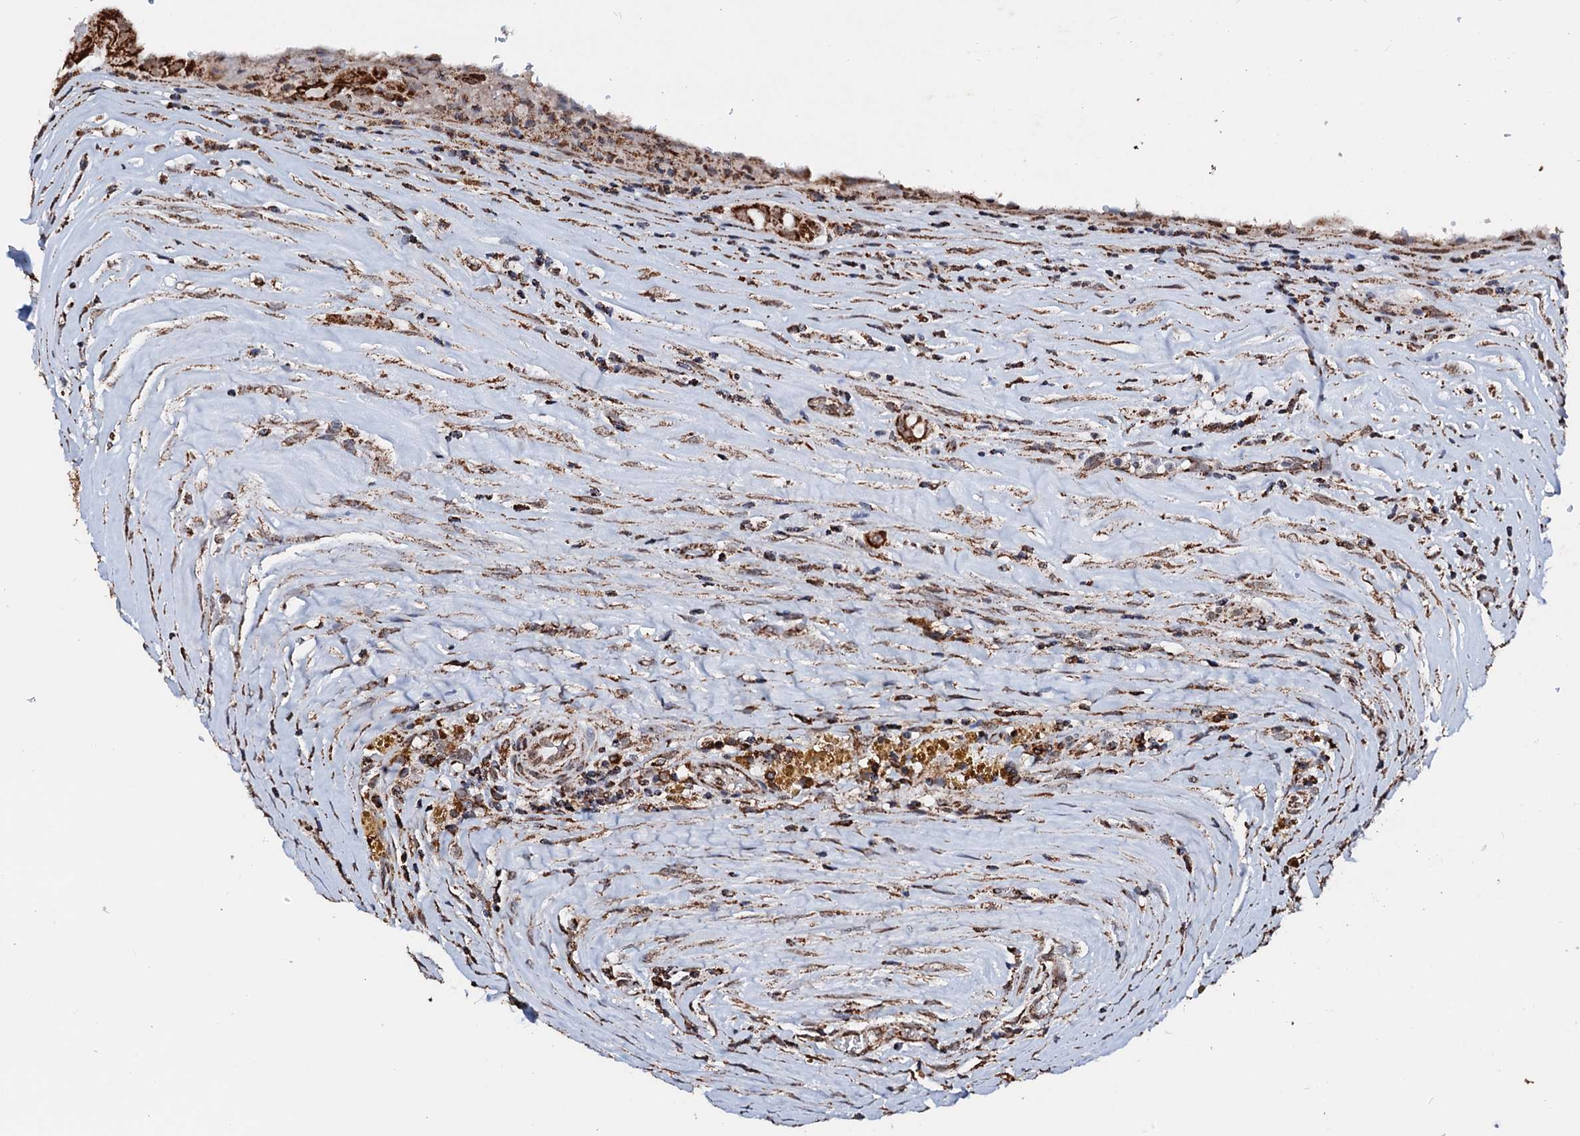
{"staining": {"intensity": "strong", "quantity": ">75%", "location": "cytoplasmic/membranous"}, "tissue": "thyroid cancer", "cell_type": "Tumor cells", "image_type": "cancer", "snomed": [{"axis": "morphology", "description": "Papillary adenocarcinoma, NOS"}, {"axis": "topography", "description": "Thyroid gland"}], "caption": "Immunohistochemistry photomicrograph of thyroid cancer (papillary adenocarcinoma) stained for a protein (brown), which shows high levels of strong cytoplasmic/membranous positivity in approximately >75% of tumor cells.", "gene": "SECISBP2L", "patient": {"sex": "male", "age": 77}}